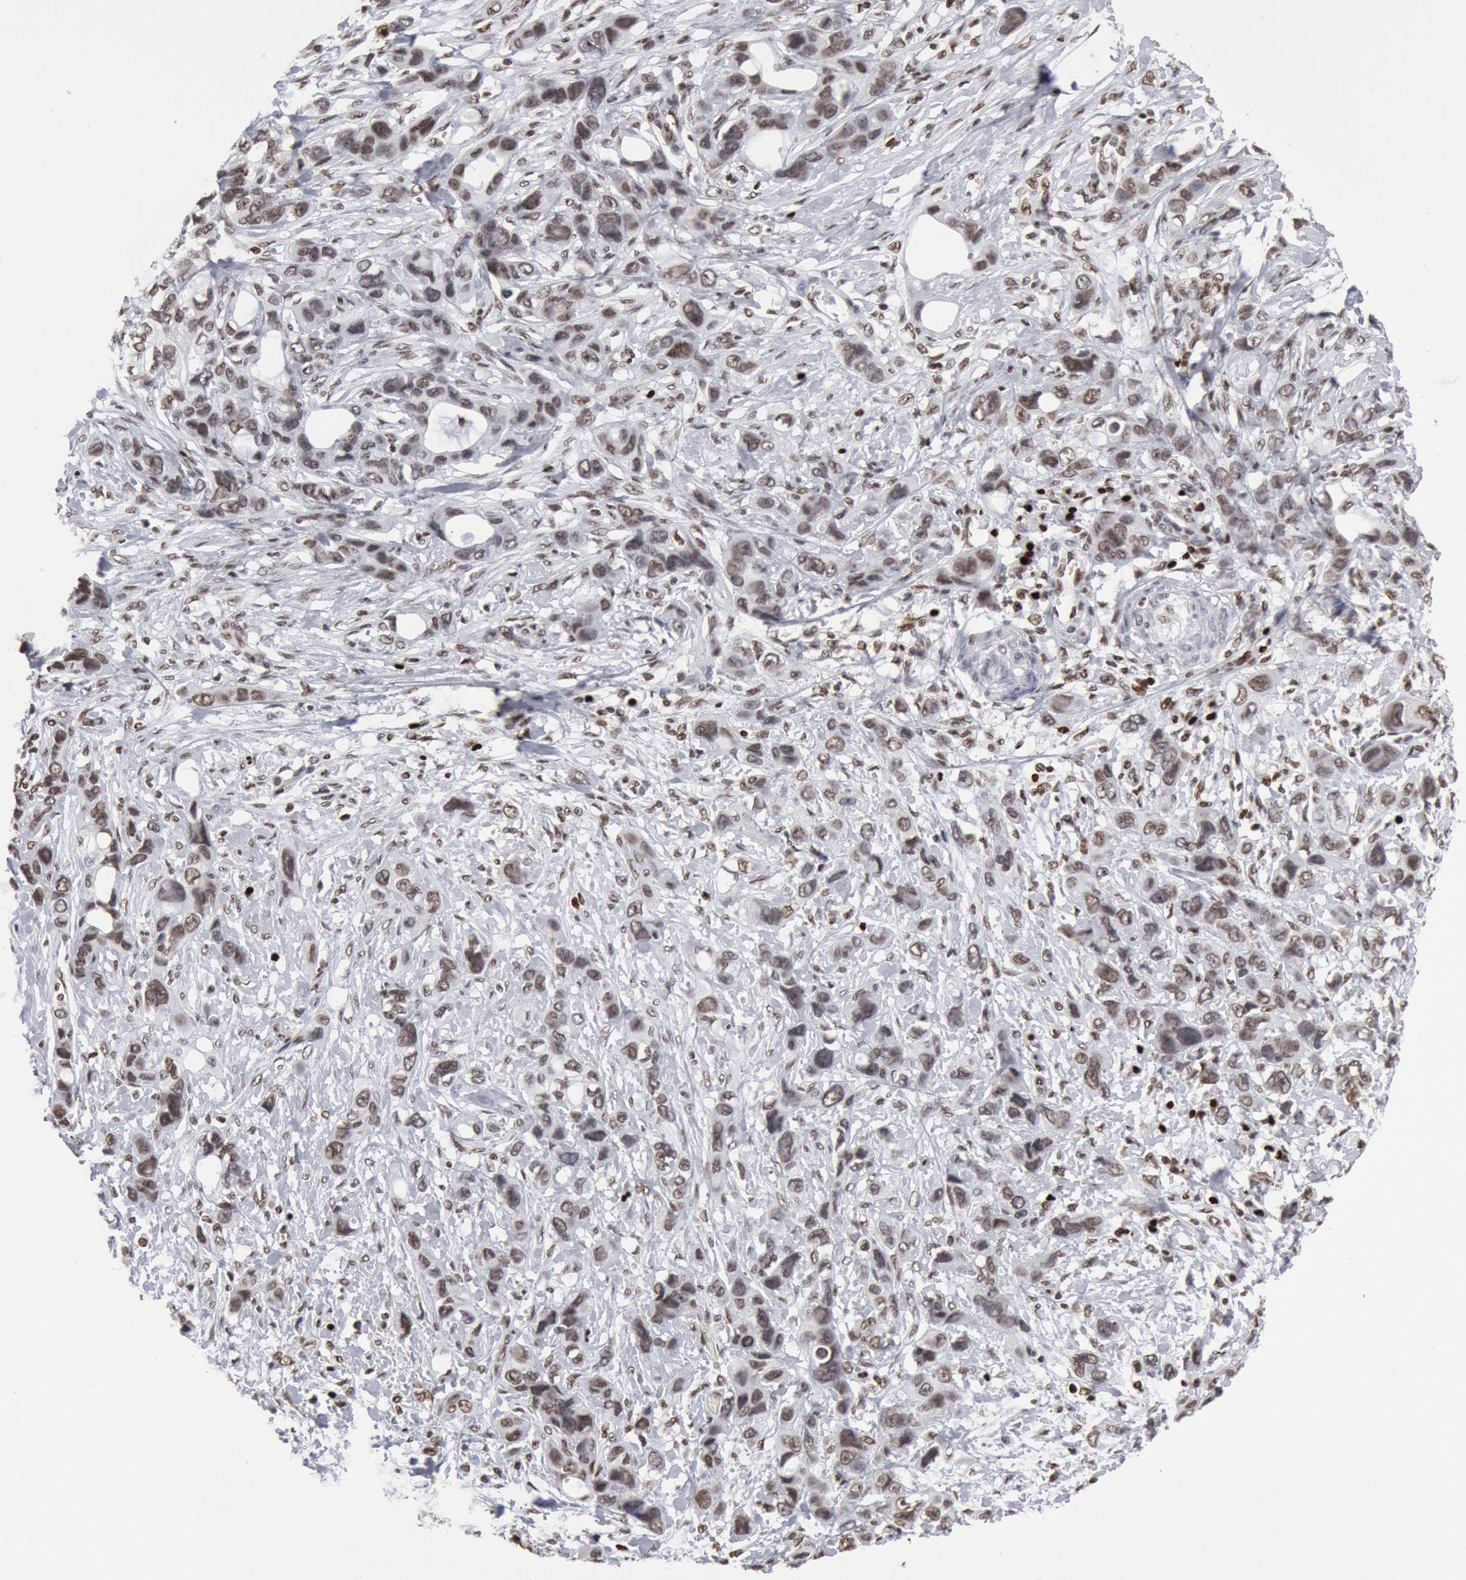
{"staining": {"intensity": "strong", "quantity": "25%-75%", "location": "nuclear"}, "tissue": "stomach cancer", "cell_type": "Tumor cells", "image_type": "cancer", "snomed": [{"axis": "morphology", "description": "Adenocarcinoma, NOS"}, {"axis": "topography", "description": "Stomach, upper"}], "caption": "This micrograph demonstrates stomach cancer (adenocarcinoma) stained with immunohistochemistry to label a protein in brown. The nuclear of tumor cells show strong positivity for the protein. Nuclei are counter-stained blue.", "gene": "SUB1", "patient": {"sex": "male", "age": 47}}